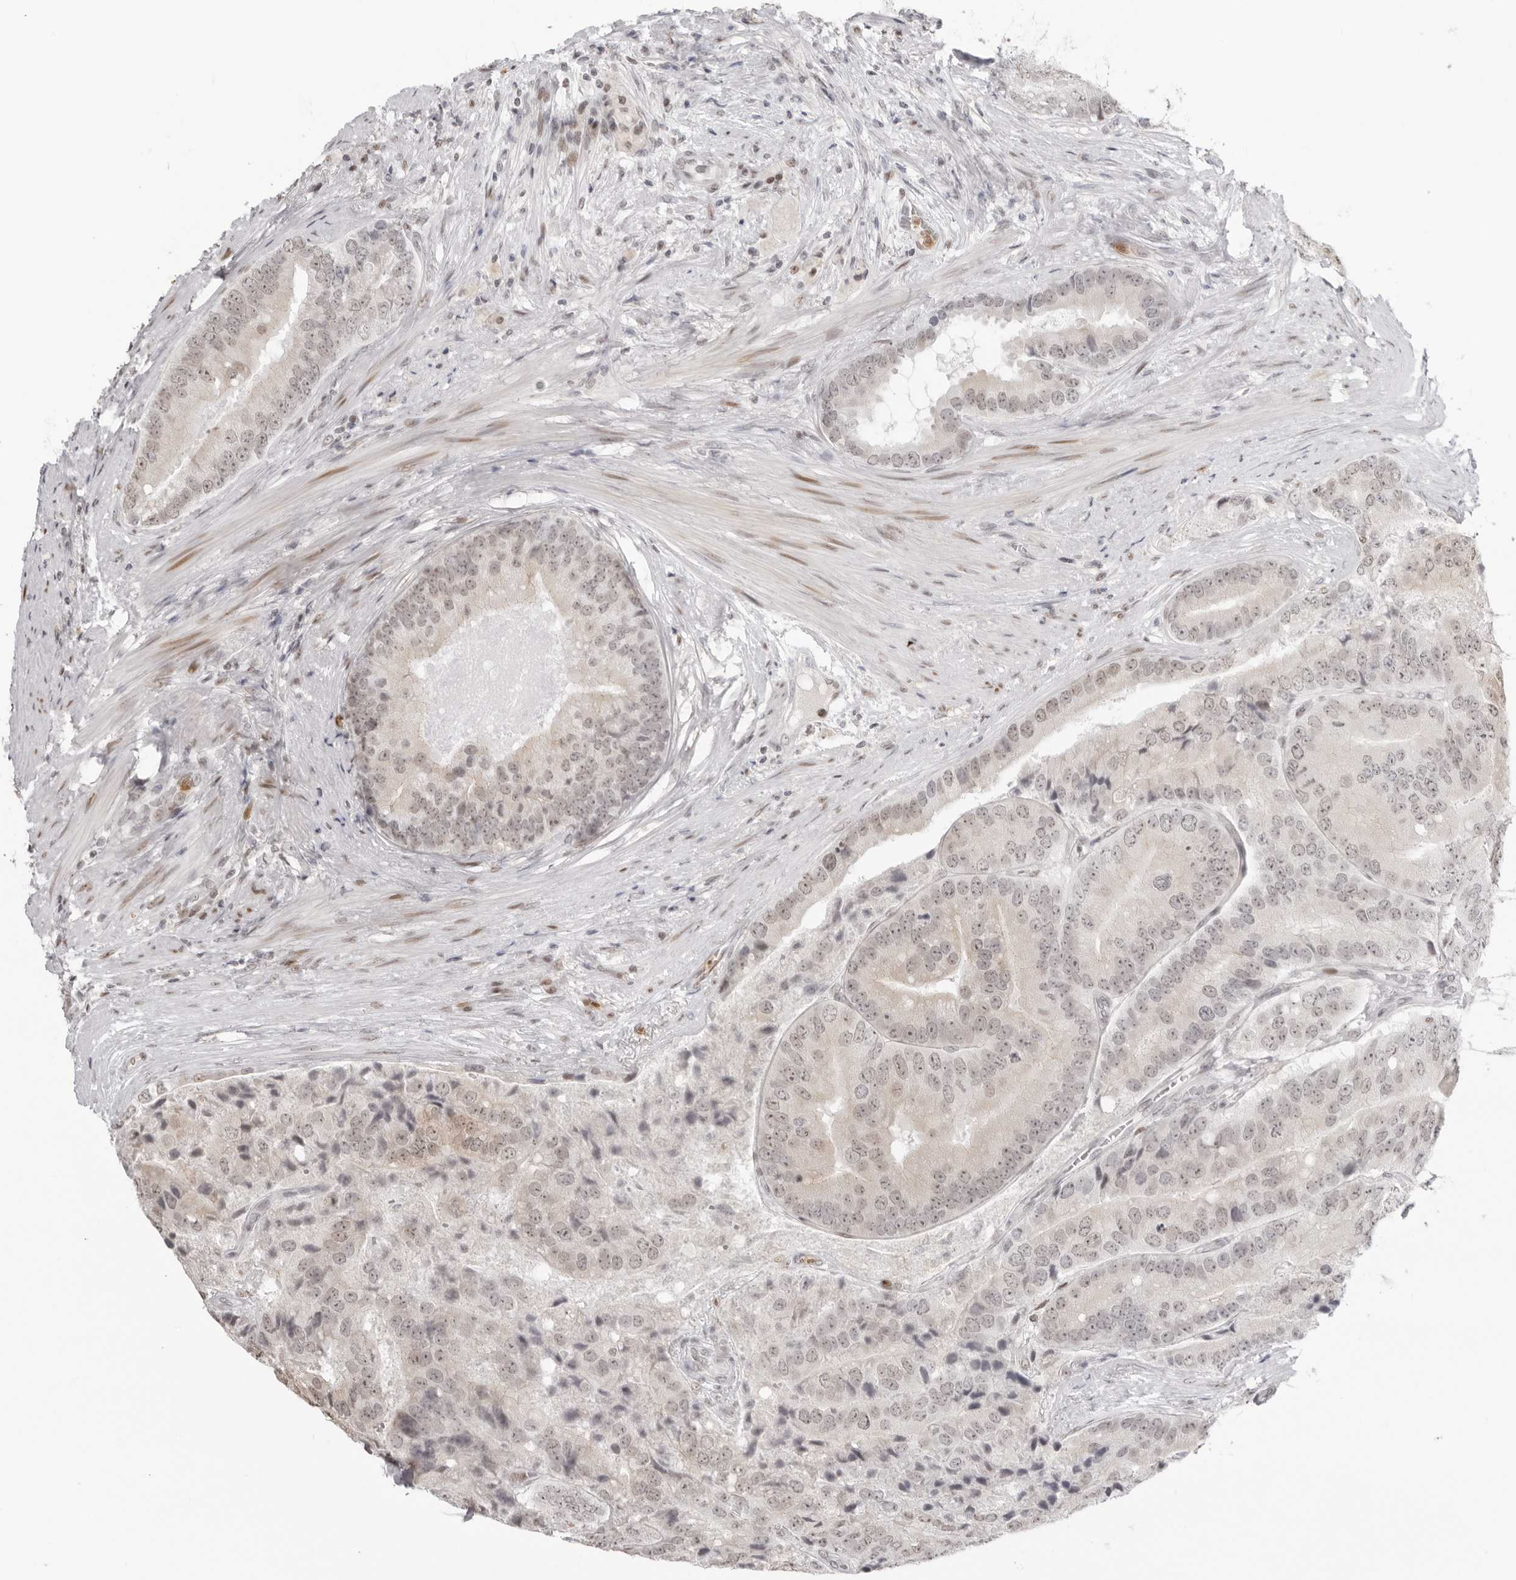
{"staining": {"intensity": "weak", "quantity": ">75%", "location": "nuclear"}, "tissue": "prostate cancer", "cell_type": "Tumor cells", "image_type": "cancer", "snomed": [{"axis": "morphology", "description": "Adenocarcinoma, High grade"}, {"axis": "topography", "description": "Prostate"}], "caption": "Protein expression analysis of adenocarcinoma (high-grade) (prostate) exhibits weak nuclear expression in approximately >75% of tumor cells.", "gene": "RNF146", "patient": {"sex": "male", "age": 70}}